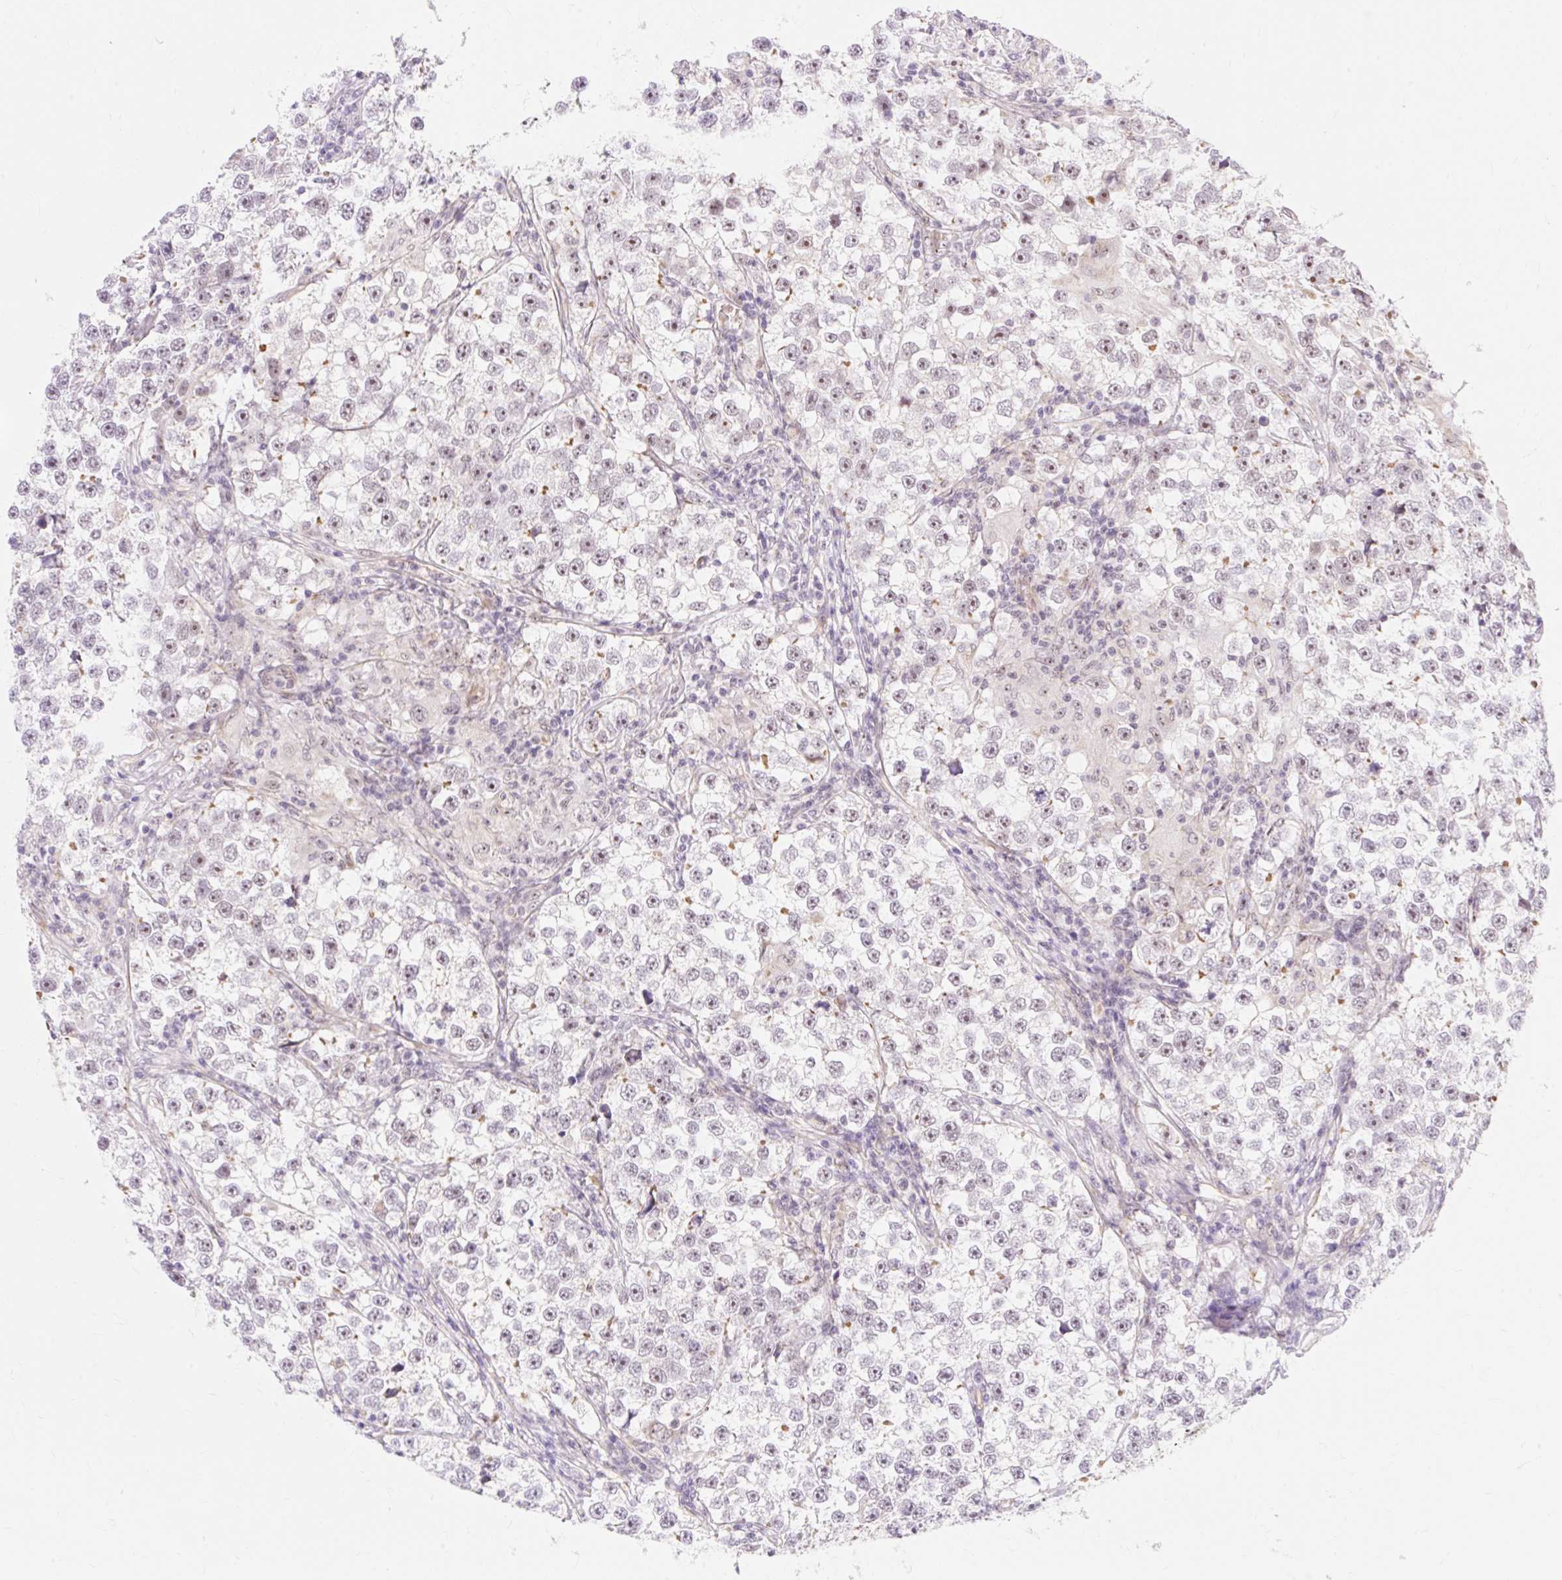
{"staining": {"intensity": "weak", "quantity": "25%-75%", "location": "nuclear"}, "tissue": "testis cancer", "cell_type": "Tumor cells", "image_type": "cancer", "snomed": [{"axis": "morphology", "description": "Seminoma, NOS"}, {"axis": "topography", "description": "Testis"}], "caption": "Testis seminoma tissue demonstrates weak nuclear positivity in approximately 25%-75% of tumor cells", "gene": "OBP2A", "patient": {"sex": "male", "age": 46}}